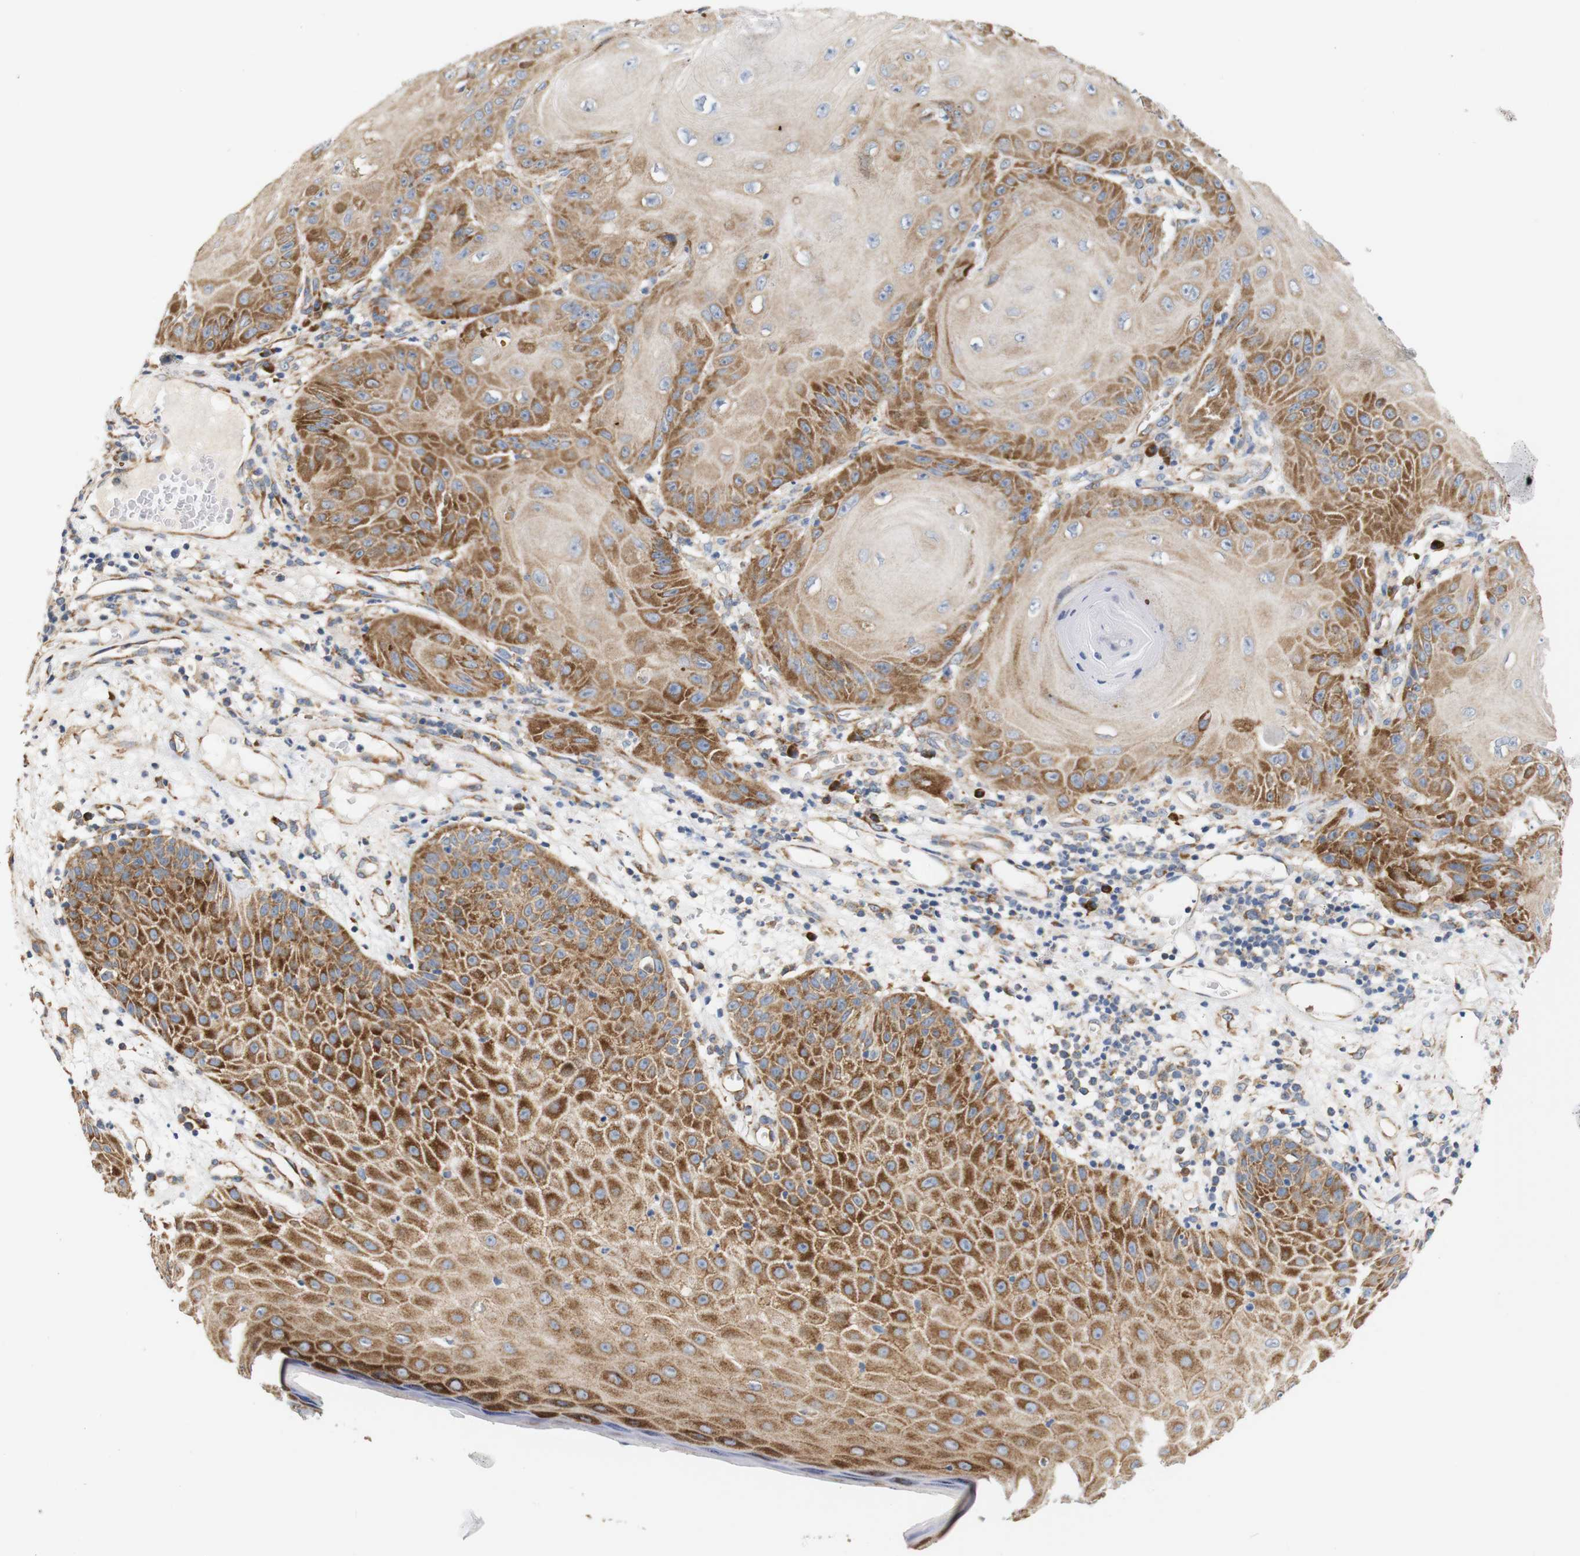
{"staining": {"intensity": "moderate", "quantity": "25%-75%", "location": "cytoplasmic/membranous"}, "tissue": "skin cancer", "cell_type": "Tumor cells", "image_type": "cancer", "snomed": [{"axis": "morphology", "description": "Squamous cell carcinoma, NOS"}, {"axis": "topography", "description": "Skin"}], "caption": "Immunohistochemical staining of skin squamous cell carcinoma exhibits medium levels of moderate cytoplasmic/membranous protein expression in approximately 25%-75% of tumor cells.", "gene": "TRIM5", "patient": {"sex": "female", "age": 78}}